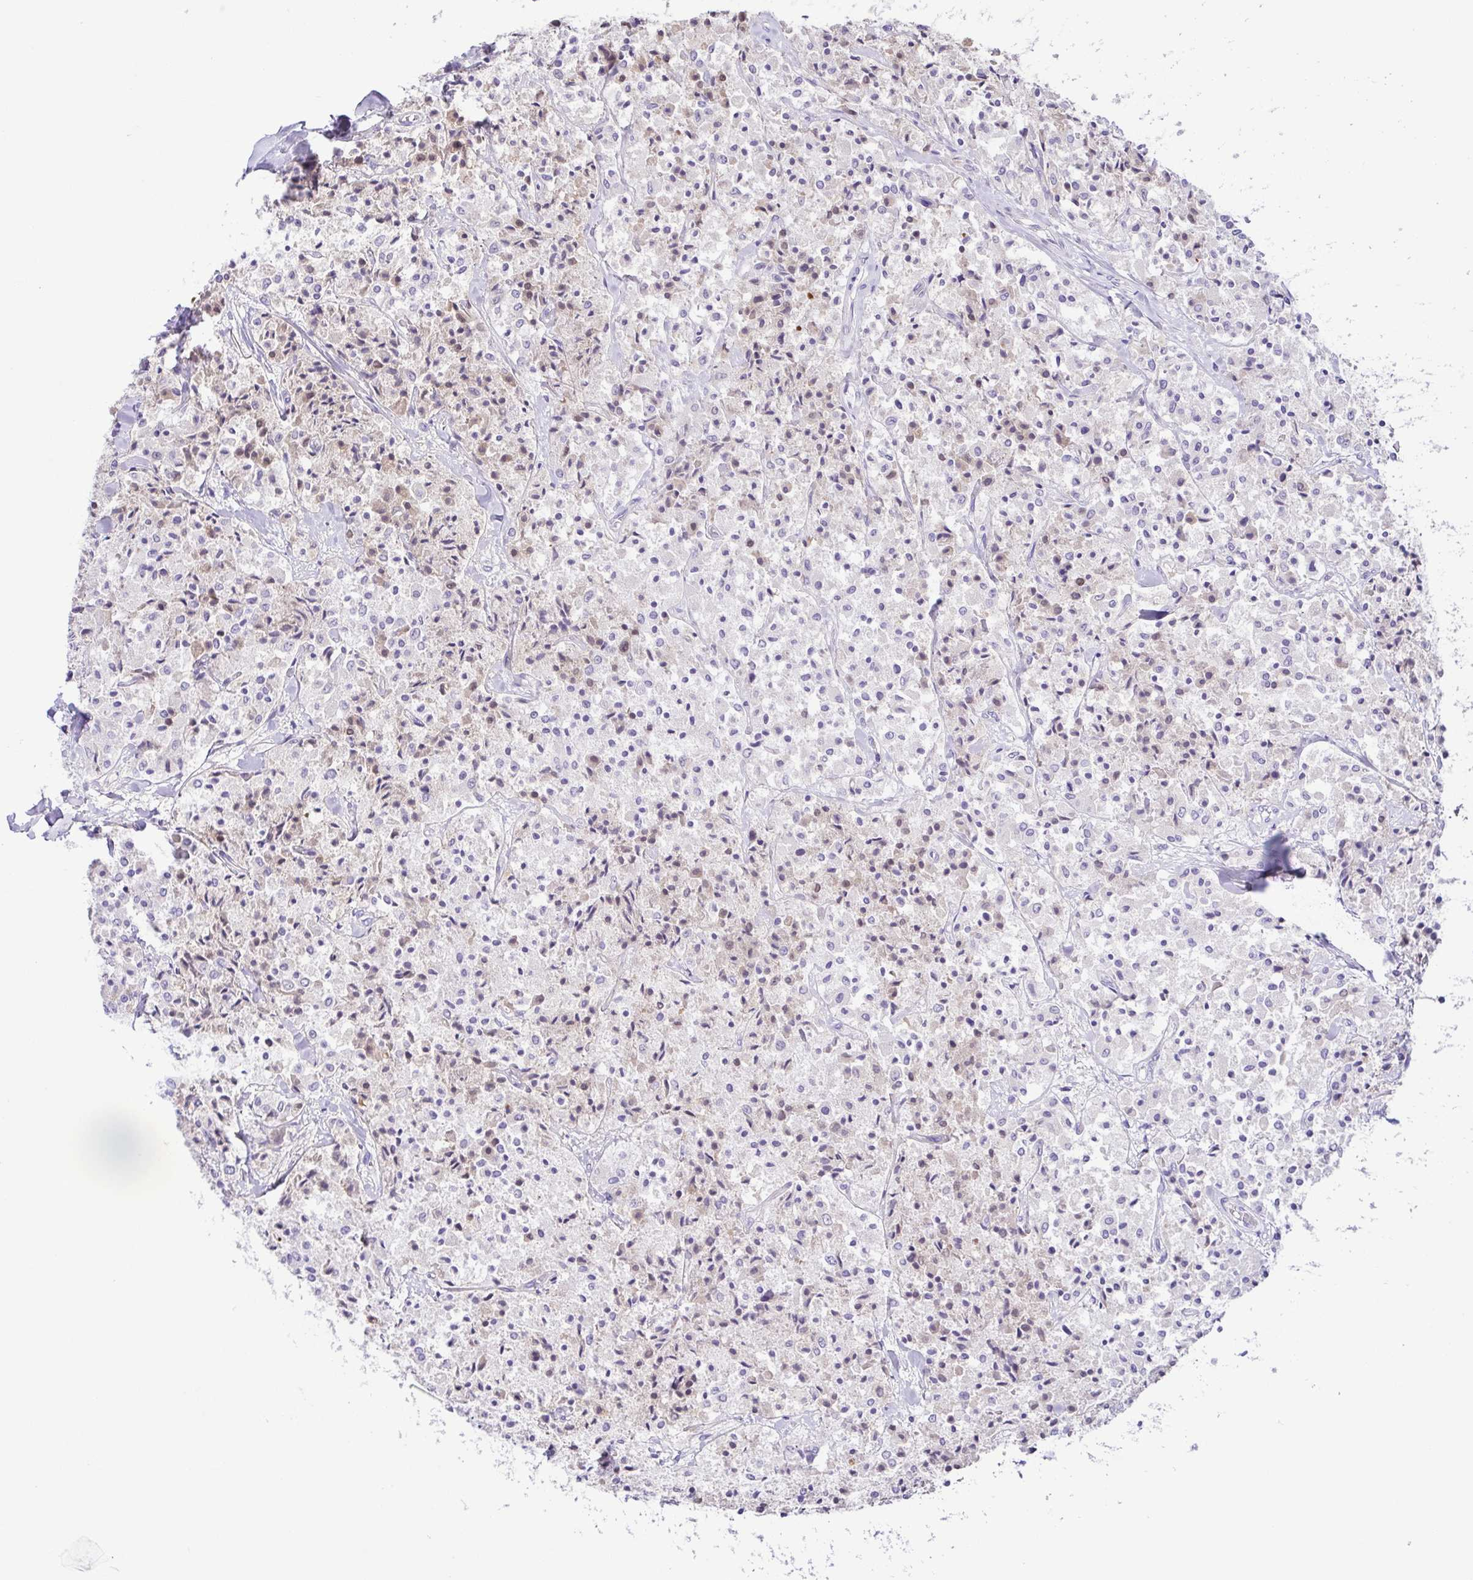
{"staining": {"intensity": "weak", "quantity": "<25%", "location": "cytoplasmic/membranous"}, "tissue": "carcinoid", "cell_type": "Tumor cells", "image_type": "cancer", "snomed": [{"axis": "morphology", "description": "Carcinoid, malignant, NOS"}, {"axis": "topography", "description": "Lung"}], "caption": "Immunohistochemistry of carcinoid (malignant) reveals no staining in tumor cells. (DAB (3,3'-diaminobenzidine) immunohistochemistry, high magnification).", "gene": "IGFL1", "patient": {"sex": "male", "age": 71}}